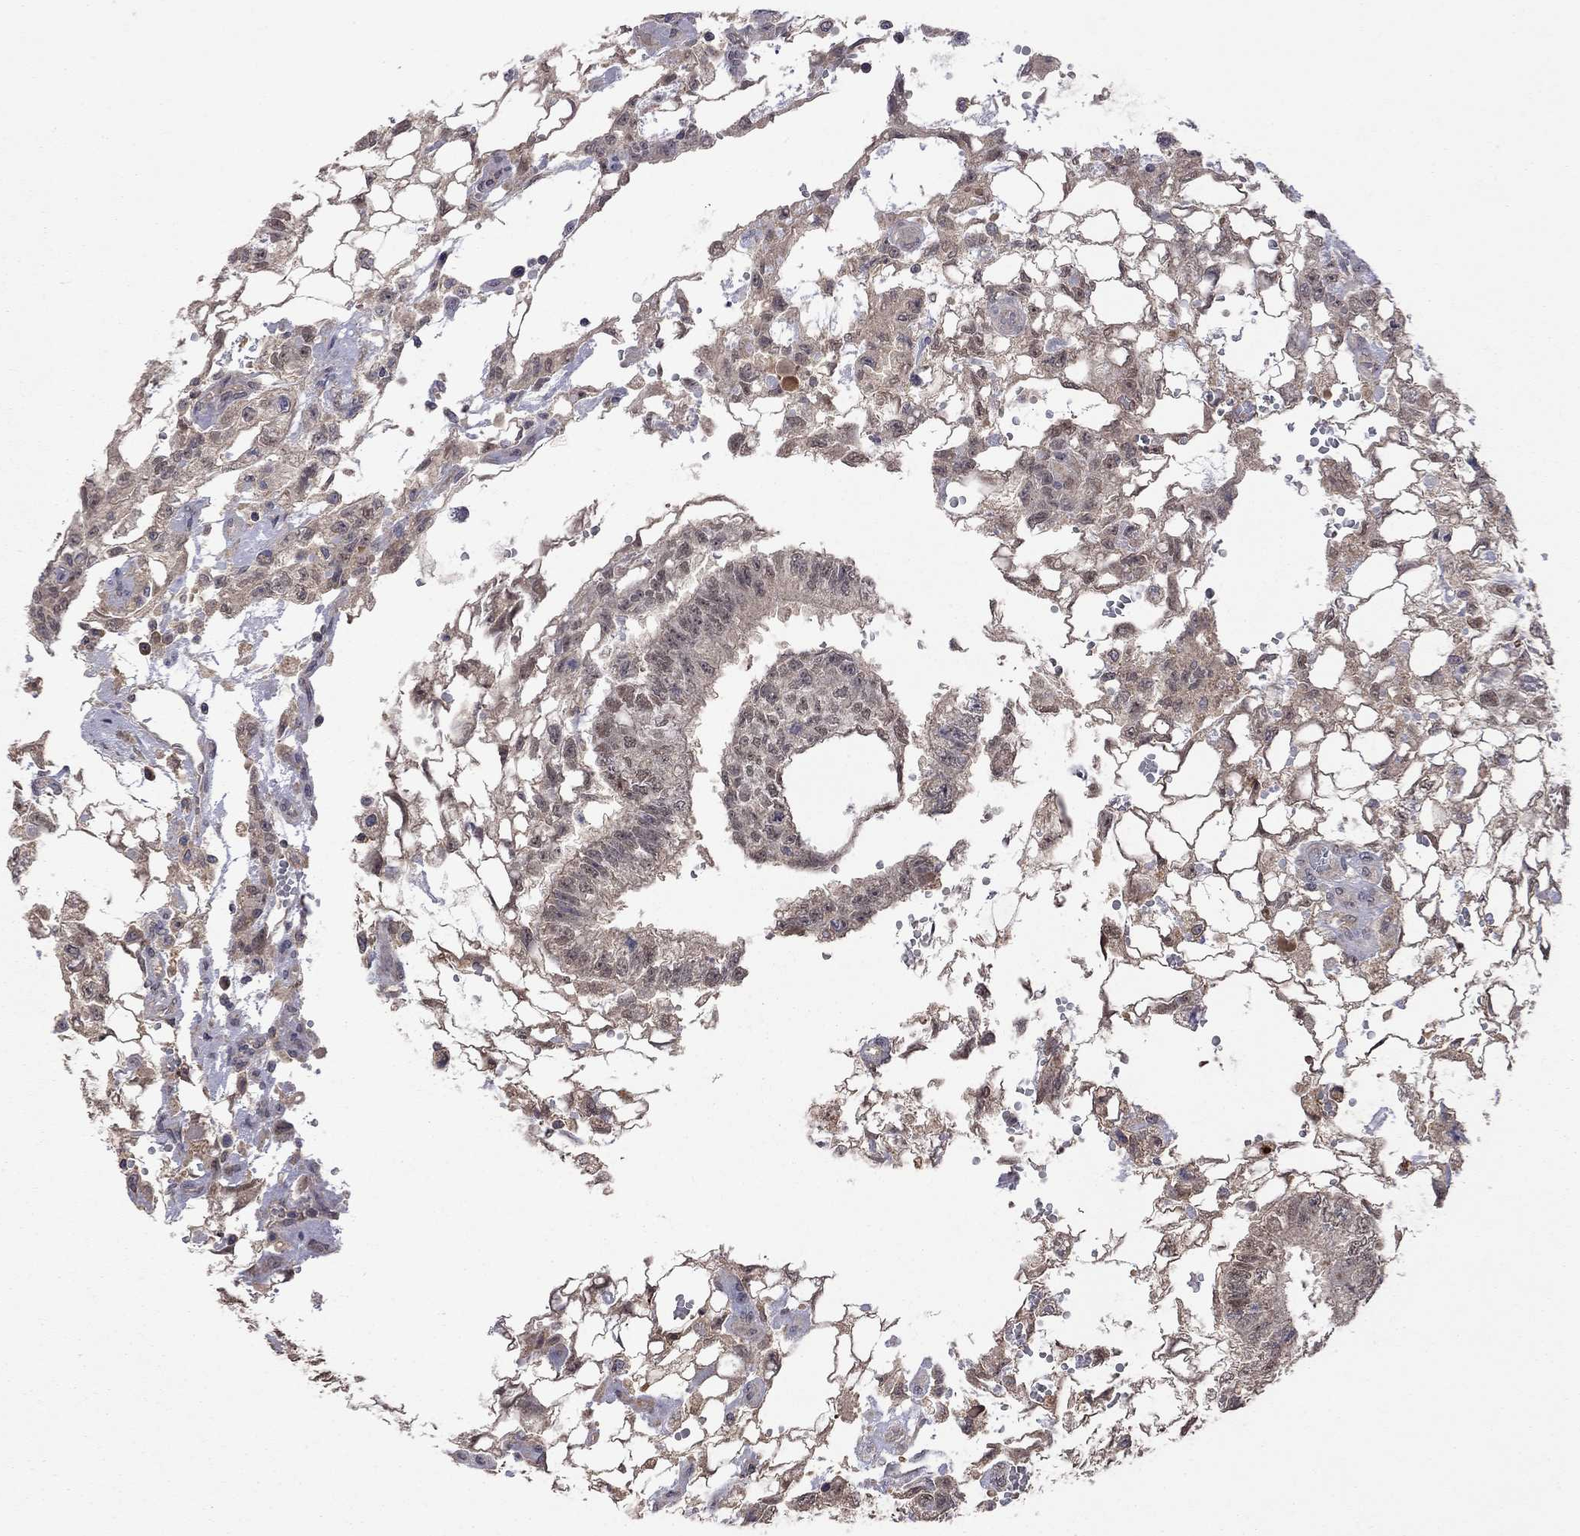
{"staining": {"intensity": "weak", "quantity": ">75%", "location": "cytoplasmic/membranous"}, "tissue": "testis cancer", "cell_type": "Tumor cells", "image_type": "cancer", "snomed": [{"axis": "morphology", "description": "Carcinoma, Embryonal, NOS"}, {"axis": "topography", "description": "Testis"}], "caption": "High-power microscopy captured an immunohistochemistry image of testis embryonal carcinoma, revealing weak cytoplasmic/membranous expression in approximately >75% of tumor cells. (Brightfield microscopy of DAB IHC at high magnification).", "gene": "HTR6", "patient": {"sex": "male", "age": 32}}